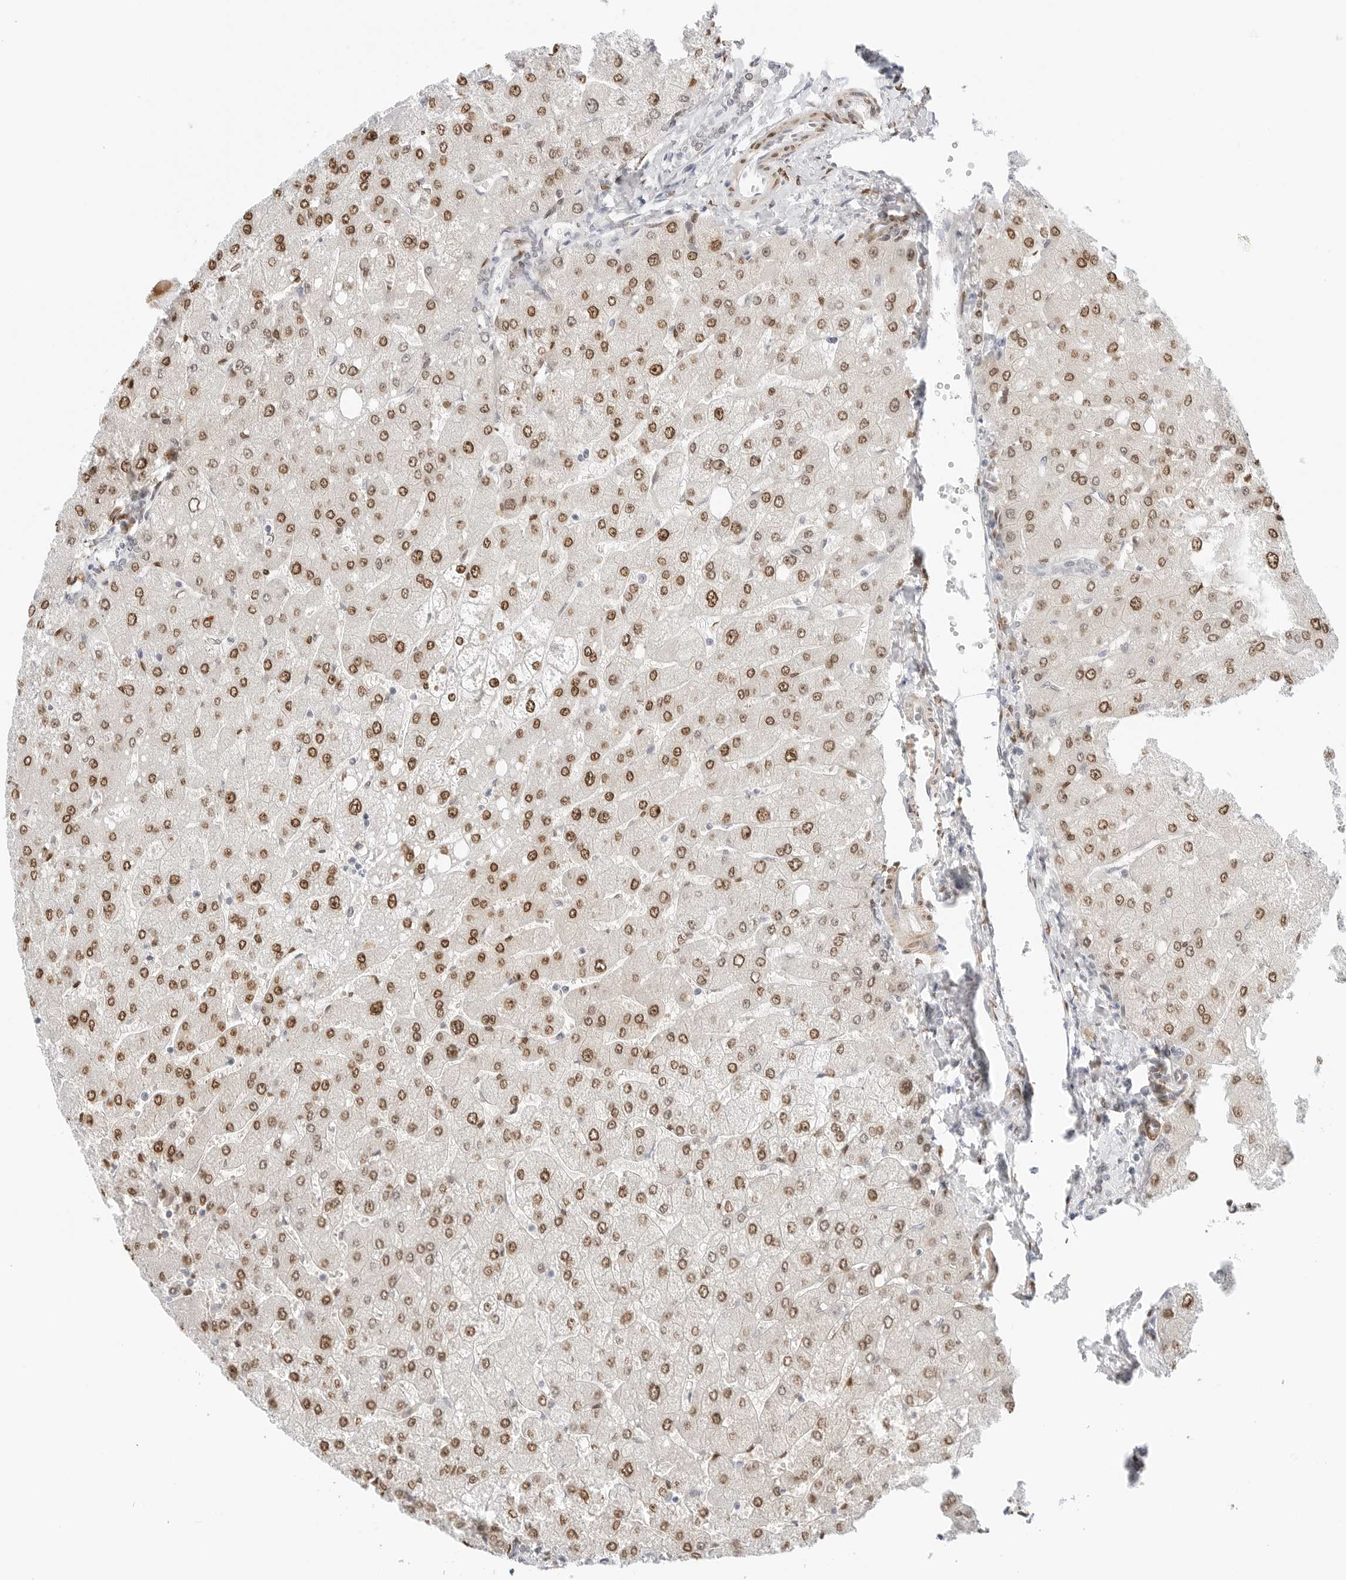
{"staining": {"intensity": "weak", "quantity": "<25%", "location": "nuclear"}, "tissue": "liver", "cell_type": "Cholangiocytes", "image_type": "normal", "snomed": [{"axis": "morphology", "description": "Normal tissue, NOS"}, {"axis": "topography", "description": "Liver"}], "caption": "Immunohistochemical staining of normal liver shows no significant expression in cholangiocytes. (DAB (3,3'-diaminobenzidine) immunohistochemistry (IHC) visualized using brightfield microscopy, high magnification).", "gene": "SPIDR", "patient": {"sex": "male", "age": 55}}